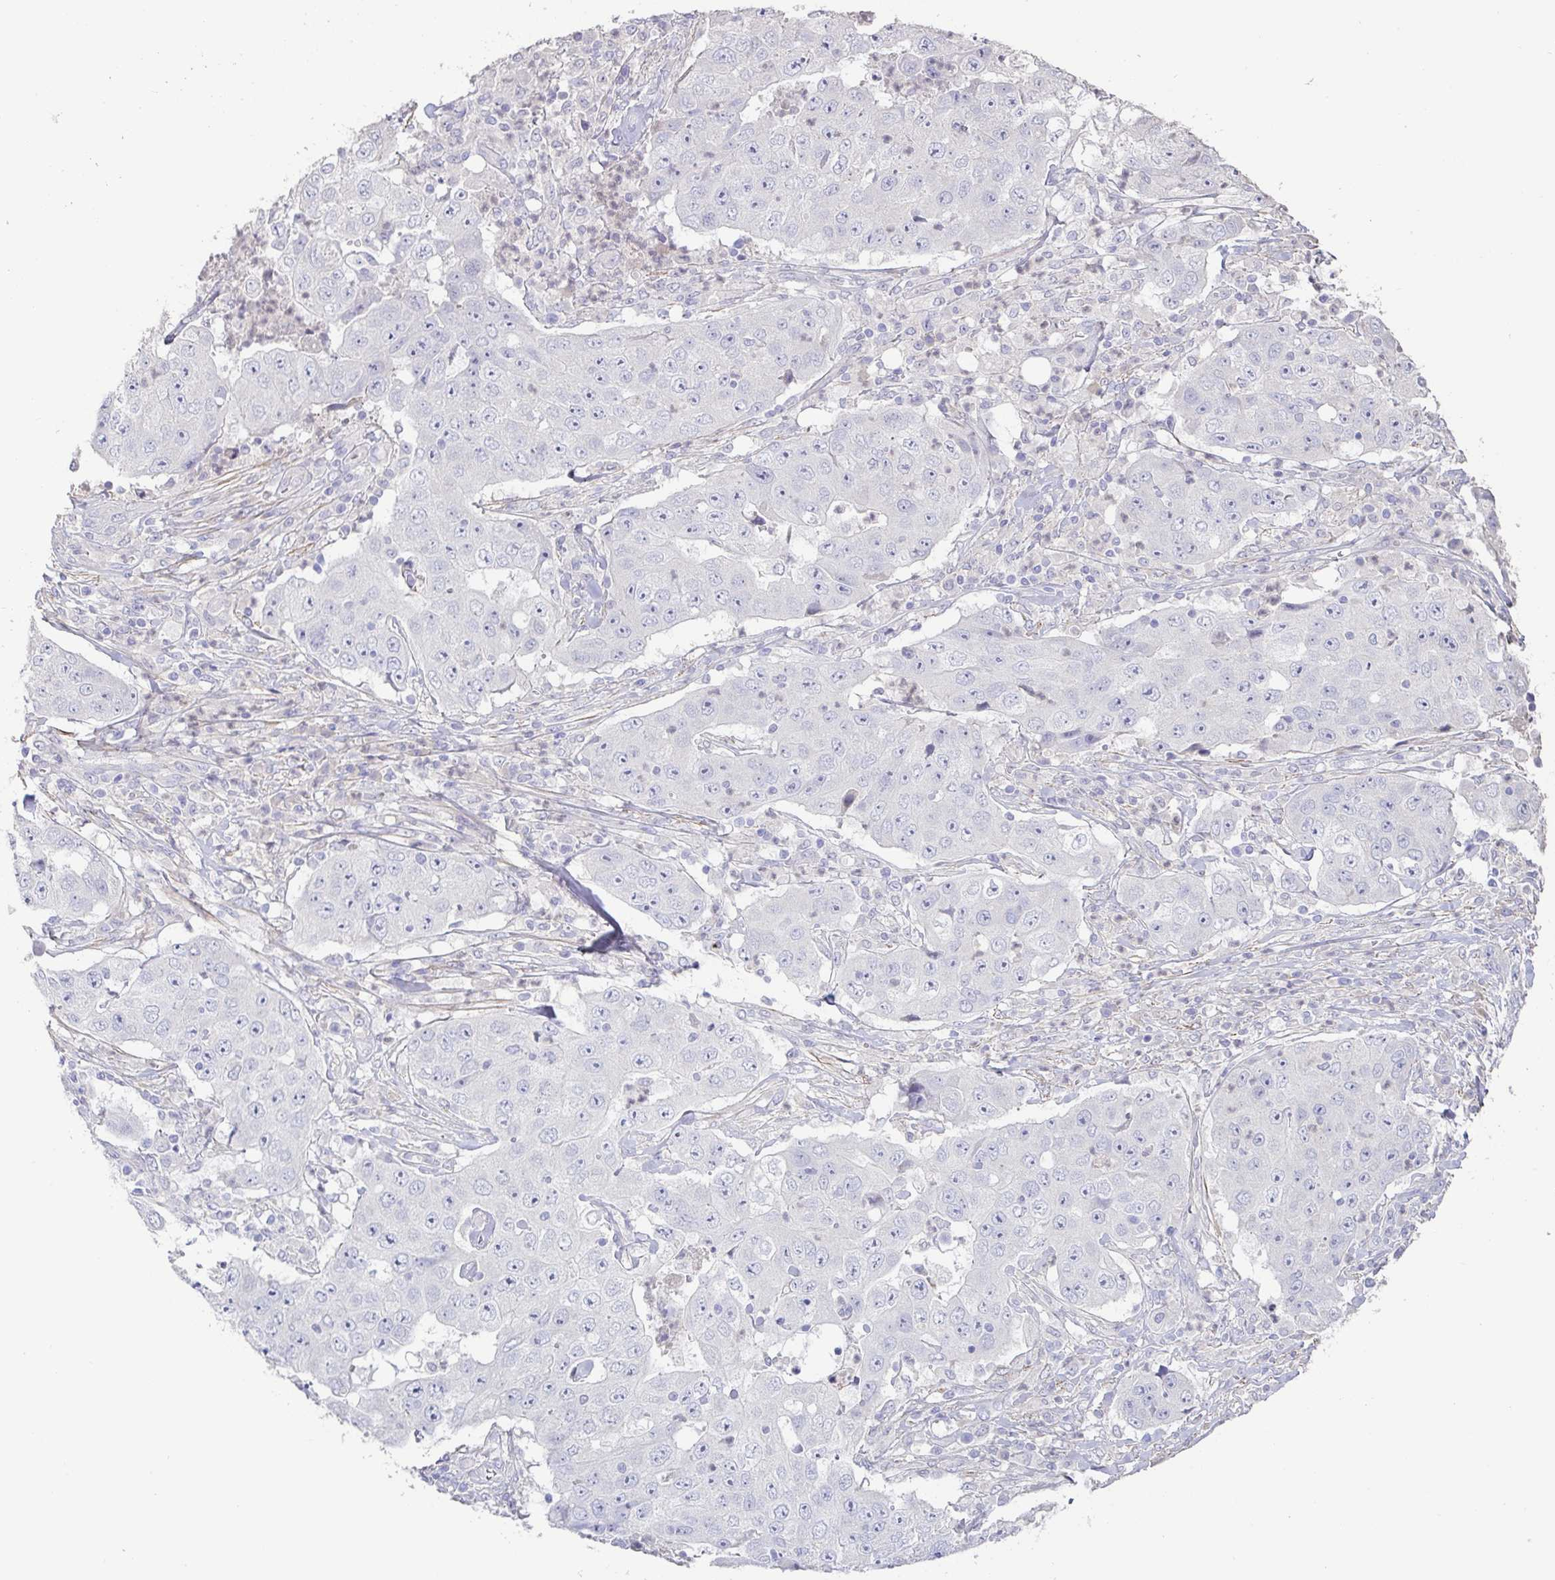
{"staining": {"intensity": "negative", "quantity": "none", "location": "none"}, "tissue": "lung cancer", "cell_type": "Tumor cells", "image_type": "cancer", "snomed": [{"axis": "morphology", "description": "Squamous cell carcinoma, NOS"}, {"axis": "topography", "description": "Lung"}], "caption": "This image is of lung squamous cell carcinoma stained with IHC to label a protein in brown with the nuclei are counter-stained blue. There is no staining in tumor cells. Nuclei are stained in blue.", "gene": "PYGM", "patient": {"sex": "male", "age": 64}}